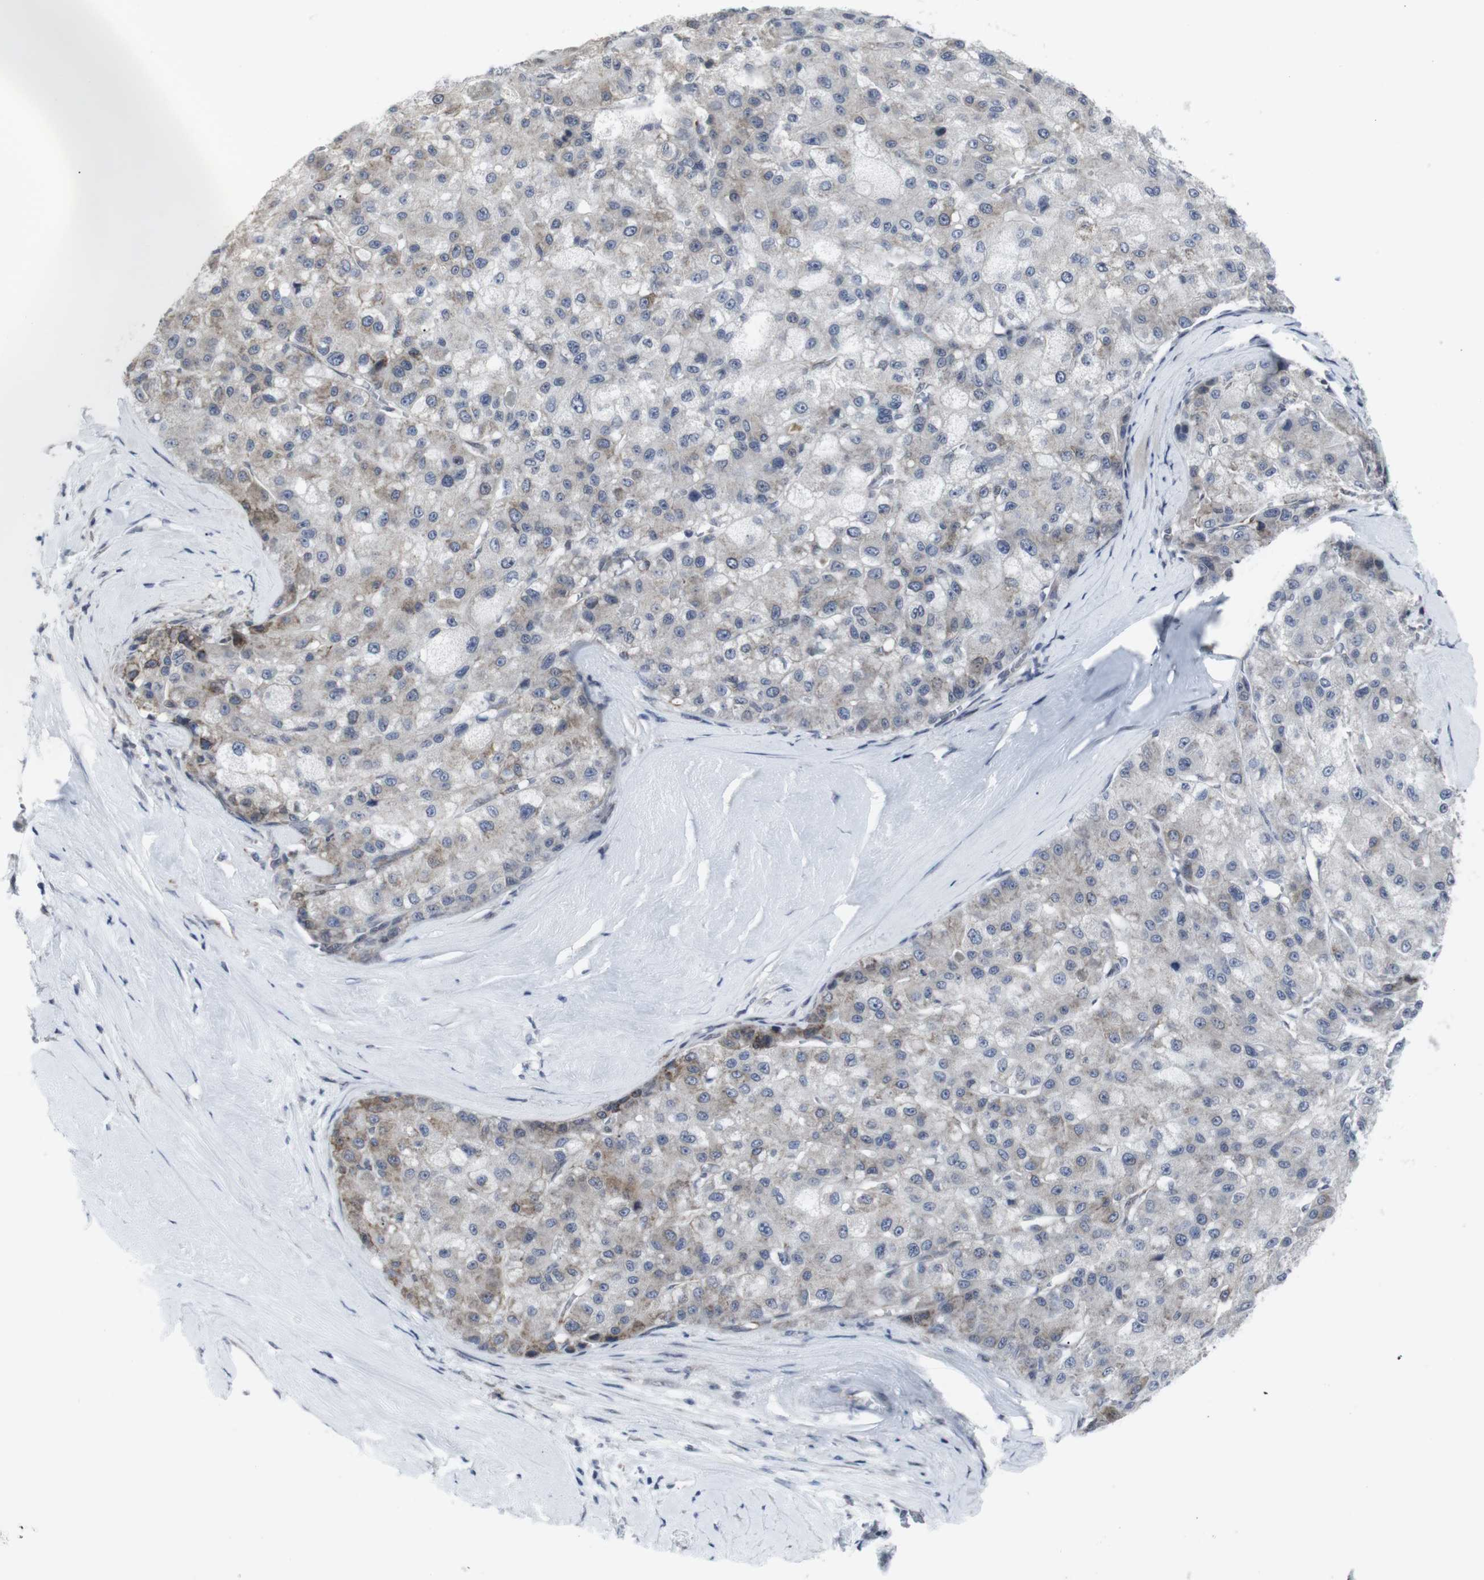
{"staining": {"intensity": "weak", "quantity": "<25%", "location": "cytoplasmic/membranous"}, "tissue": "liver cancer", "cell_type": "Tumor cells", "image_type": "cancer", "snomed": [{"axis": "morphology", "description": "Carcinoma, Hepatocellular, NOS"}, {"axis": "topography", "description": "Liver"}], "caption": "IHC histopathology image of liver cancer (hepatocellular carcinoma) stained for a protein (brown), which demonstrates no expression in tumor cells.", "gene": "GEMIN2", "patient": {"sex": "male", "age": 80}}